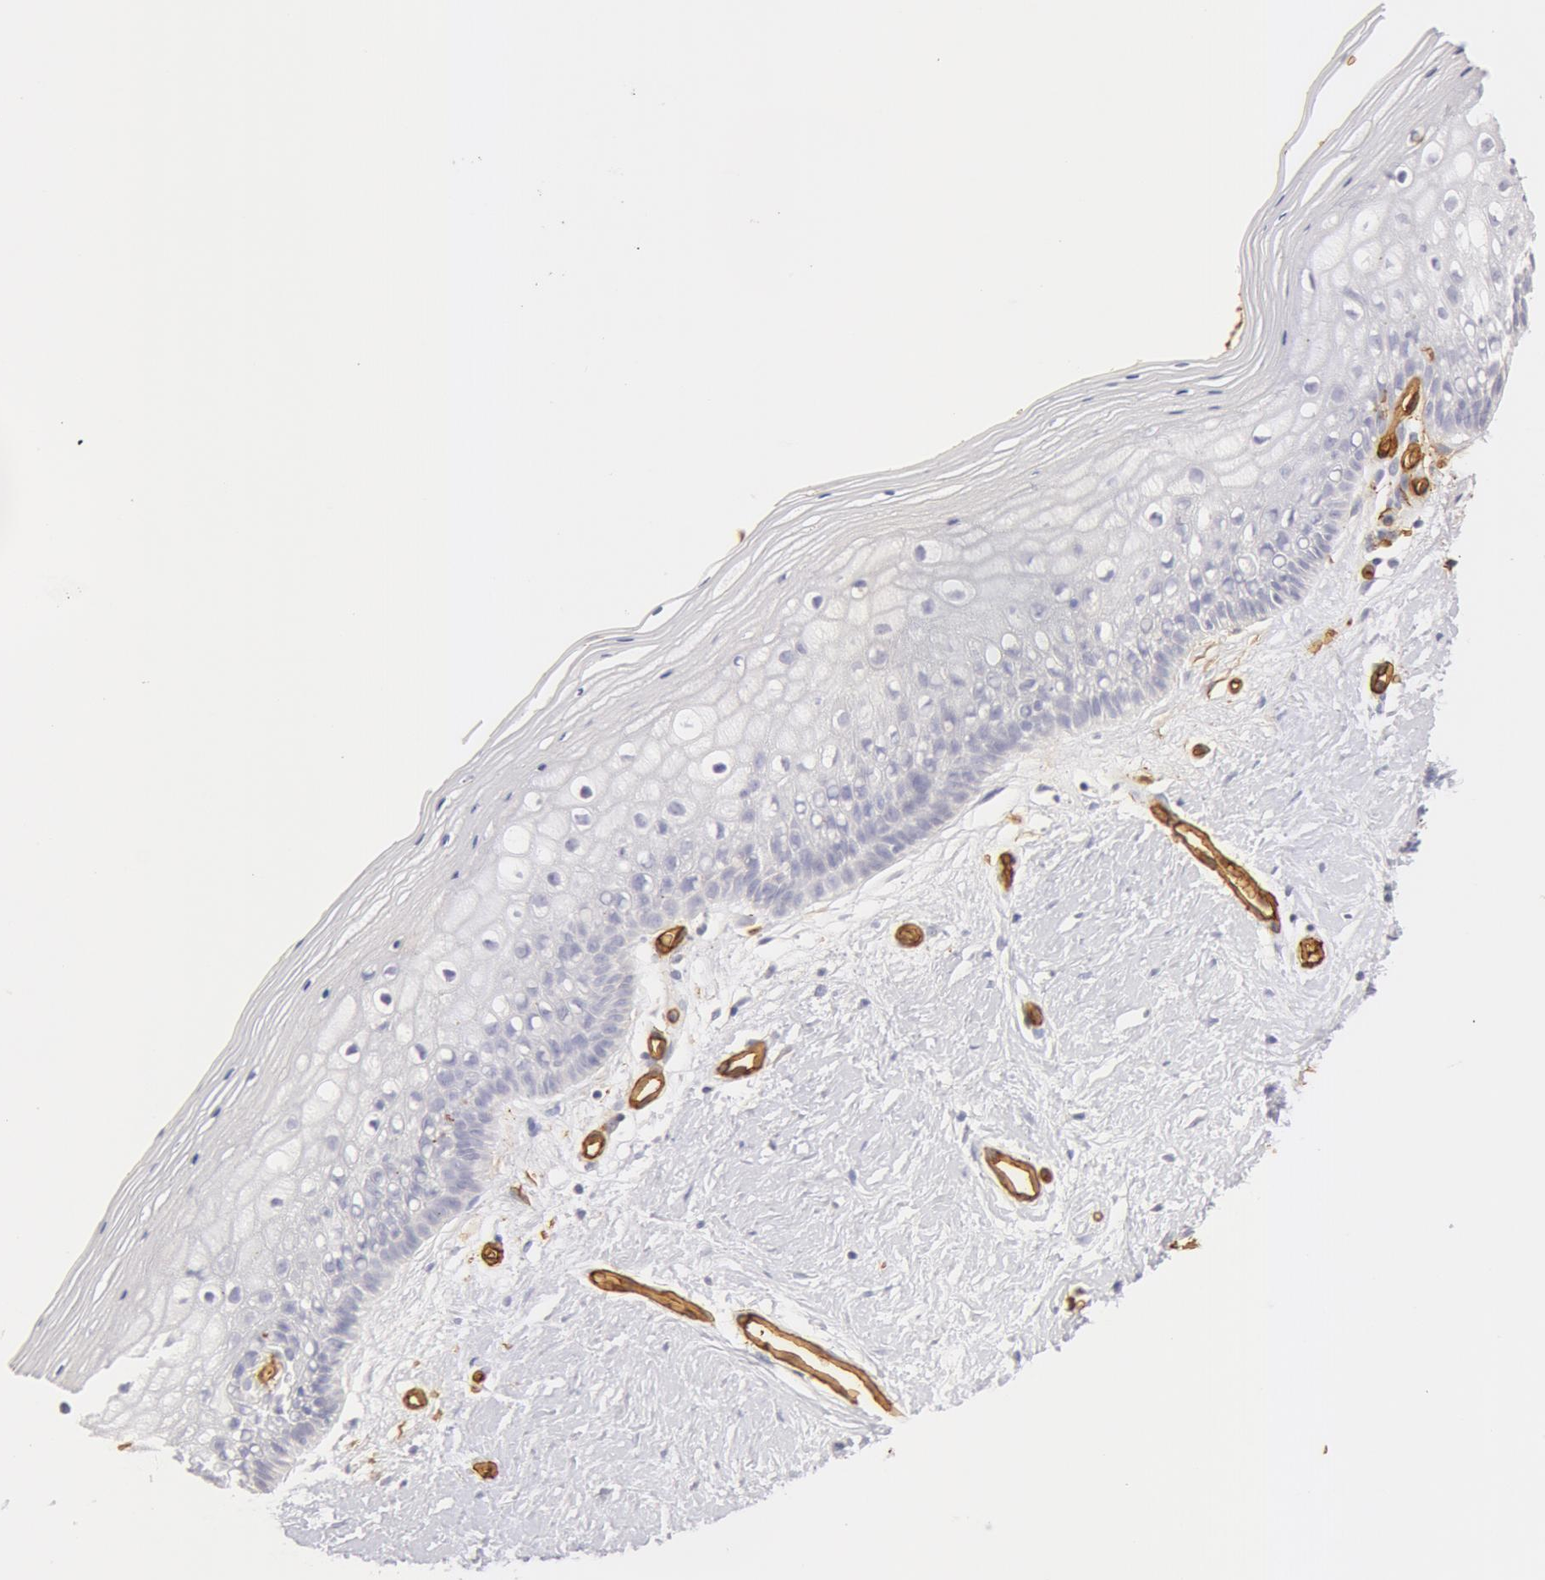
{"staining": {"intensity": "negative", "quantity": "none", "location": "none"}, "tissue": "vagina", "cell_type": "Squamous epithelial cells", "image_type": "normal", "snomed": [{"axis": "morphology", "description": "Normal tissue, NOS"}, {"axis": "topography", "description": "Vagina"}], "caption": "This is an immunohistochemistry (IHC) photomicrograph of benign human vagina. There is no expression in squamous epithelial cells.", "gene": "AQP1", "patient": {"sex": "female", "age": 46}}